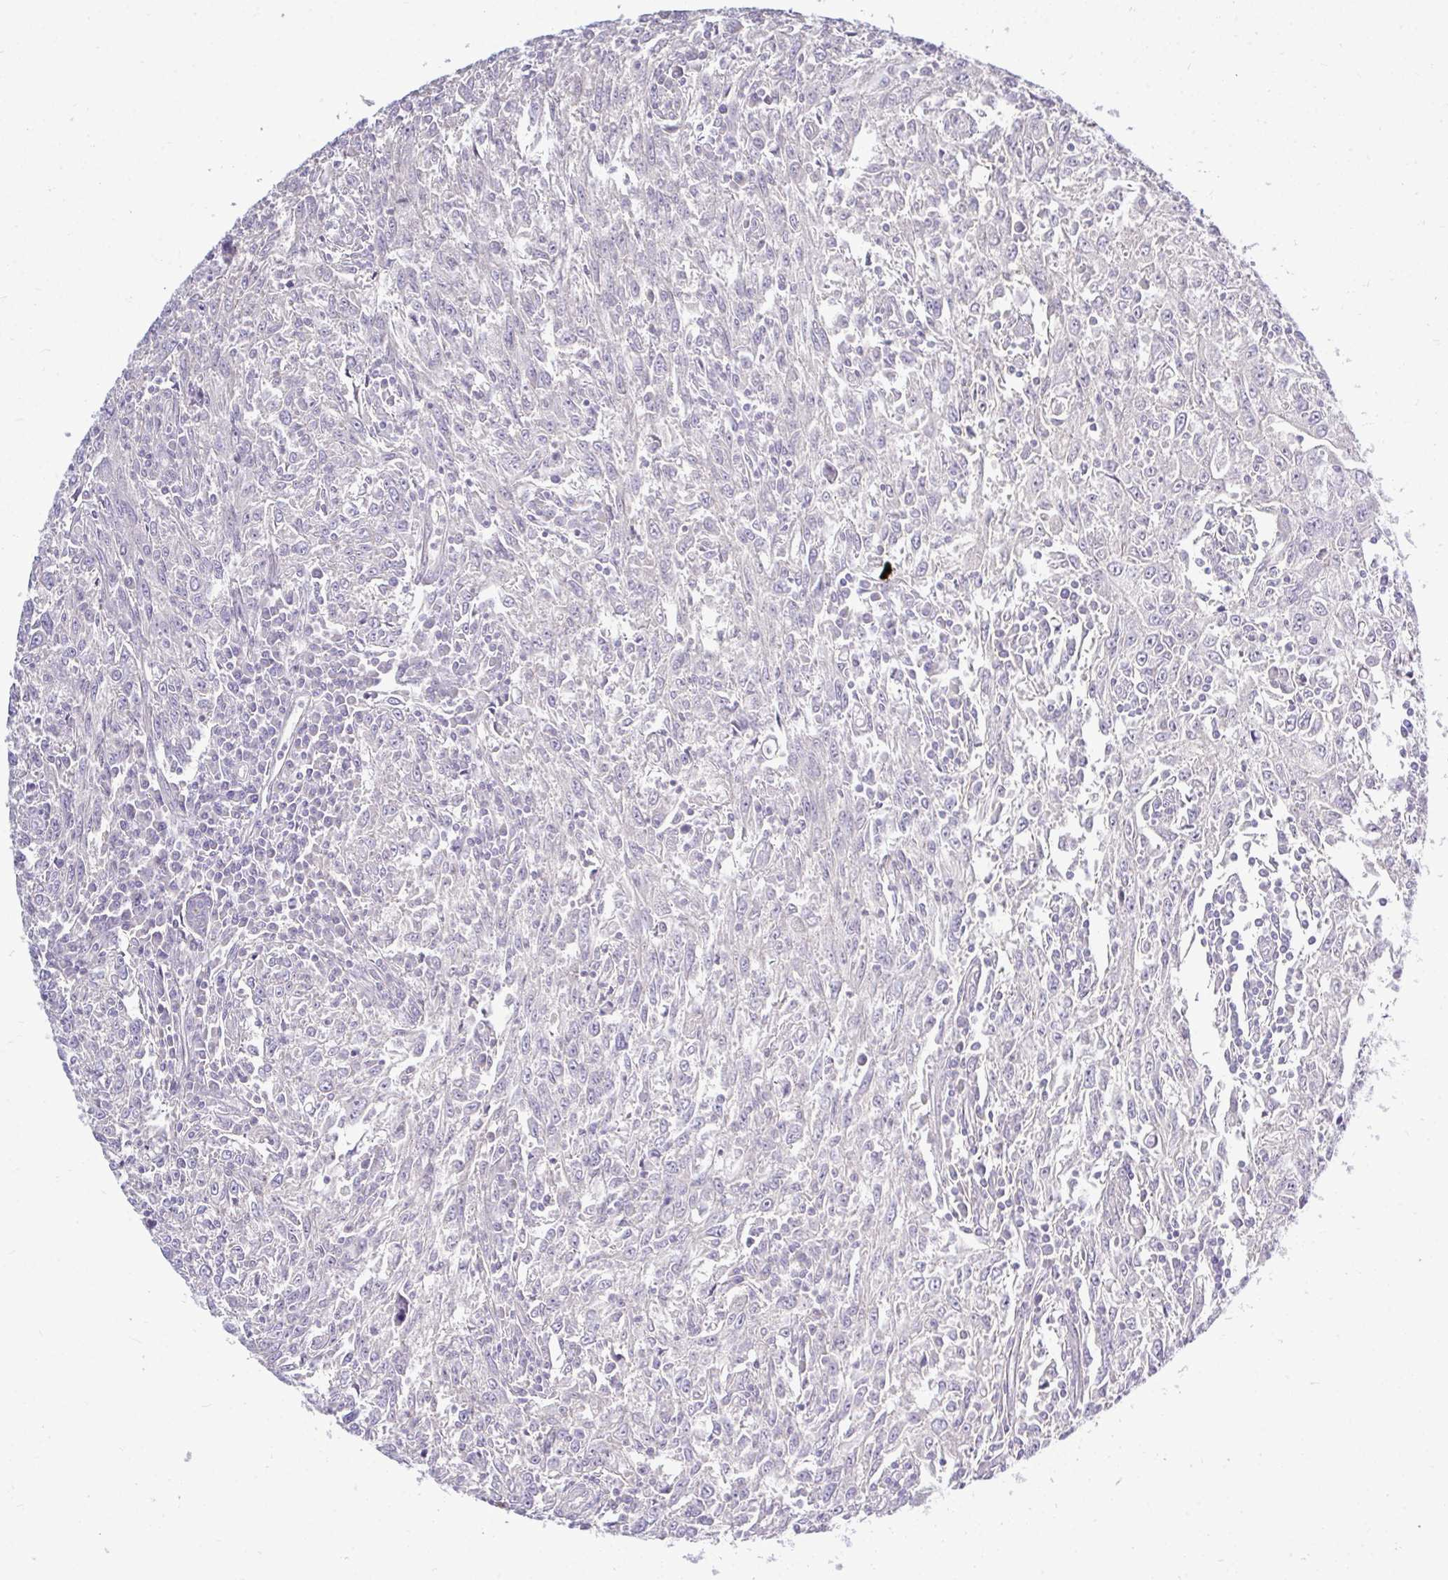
{"staining": {"intensity": "negative", "quantity": "none", "location": "none"}, "tissue": "breast cancer", "cell_type": "Tumor cells", "image_type": "cancer", "snomed": [{"axis": "morphology", "description": "Duct carcinoma"}, {"axis": "topography", "description": "Breast"}], "caption": "This is an IHC image of infiltrating ductal carcinoma (breast). There is no staining in tumor cells.", "gene": "HMBOX1", "patient": {"sex": "female", "age": 50}}